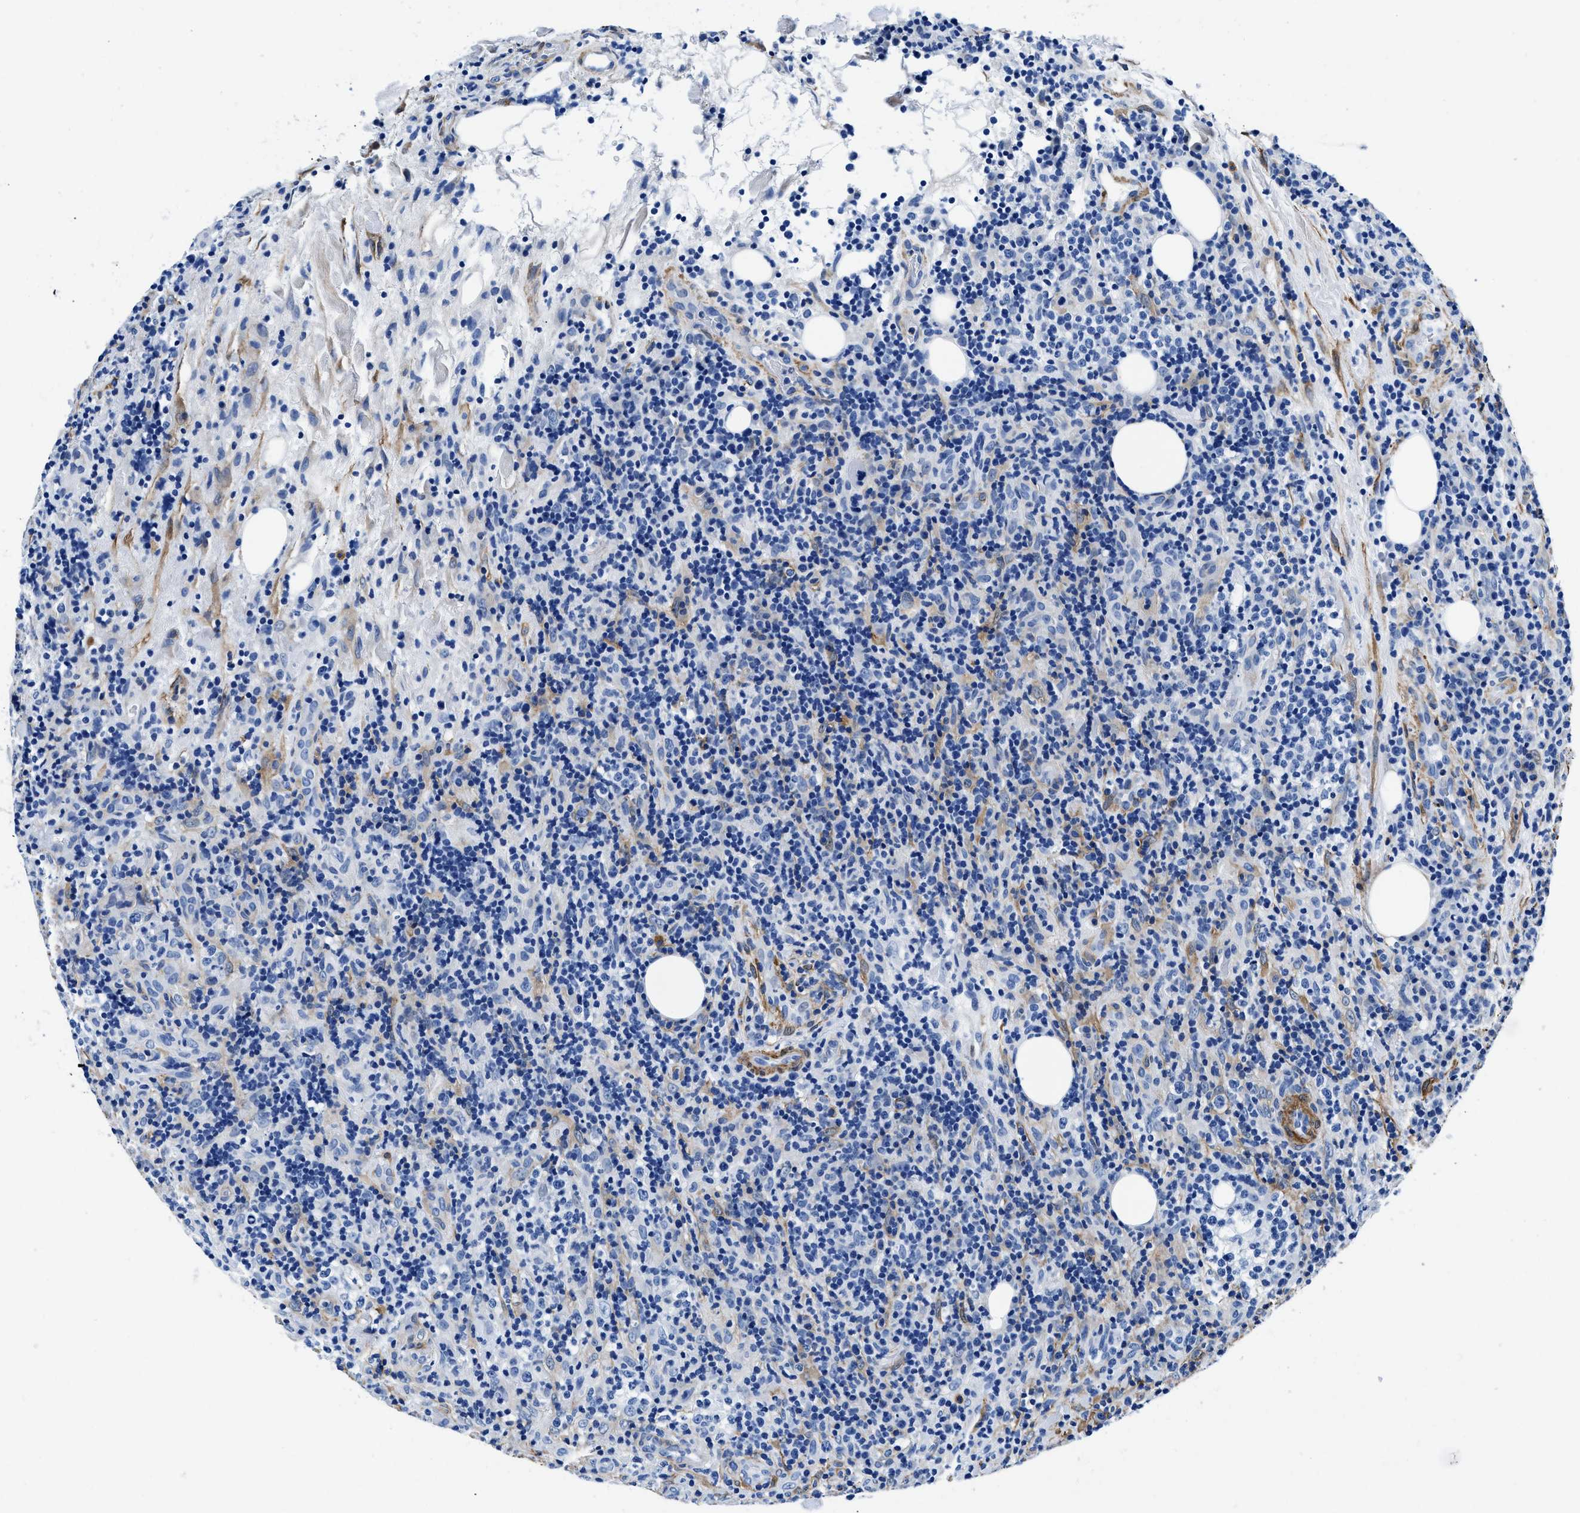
{"staining": {"intensity": "negative", "quantity": "none", "location": "none"}, "tissue": "lymphoma", "cell_type": "Tumor cells", "image_type": "cancer", "snomed": [{"axis": "morphology", "description": "Malignant lymphoma, non-Hodgkin's type, High grade"}, {"axis": "topography", "description": "Lymph node"}], "caption": "Immunohistochemistry (IHC) photomicrograph of lymphoma stained for a protein (brown), which demonstrates no expression in tumor cells.", "gene": "TEX261", "patient": {"sex": "female", "age": 76}}